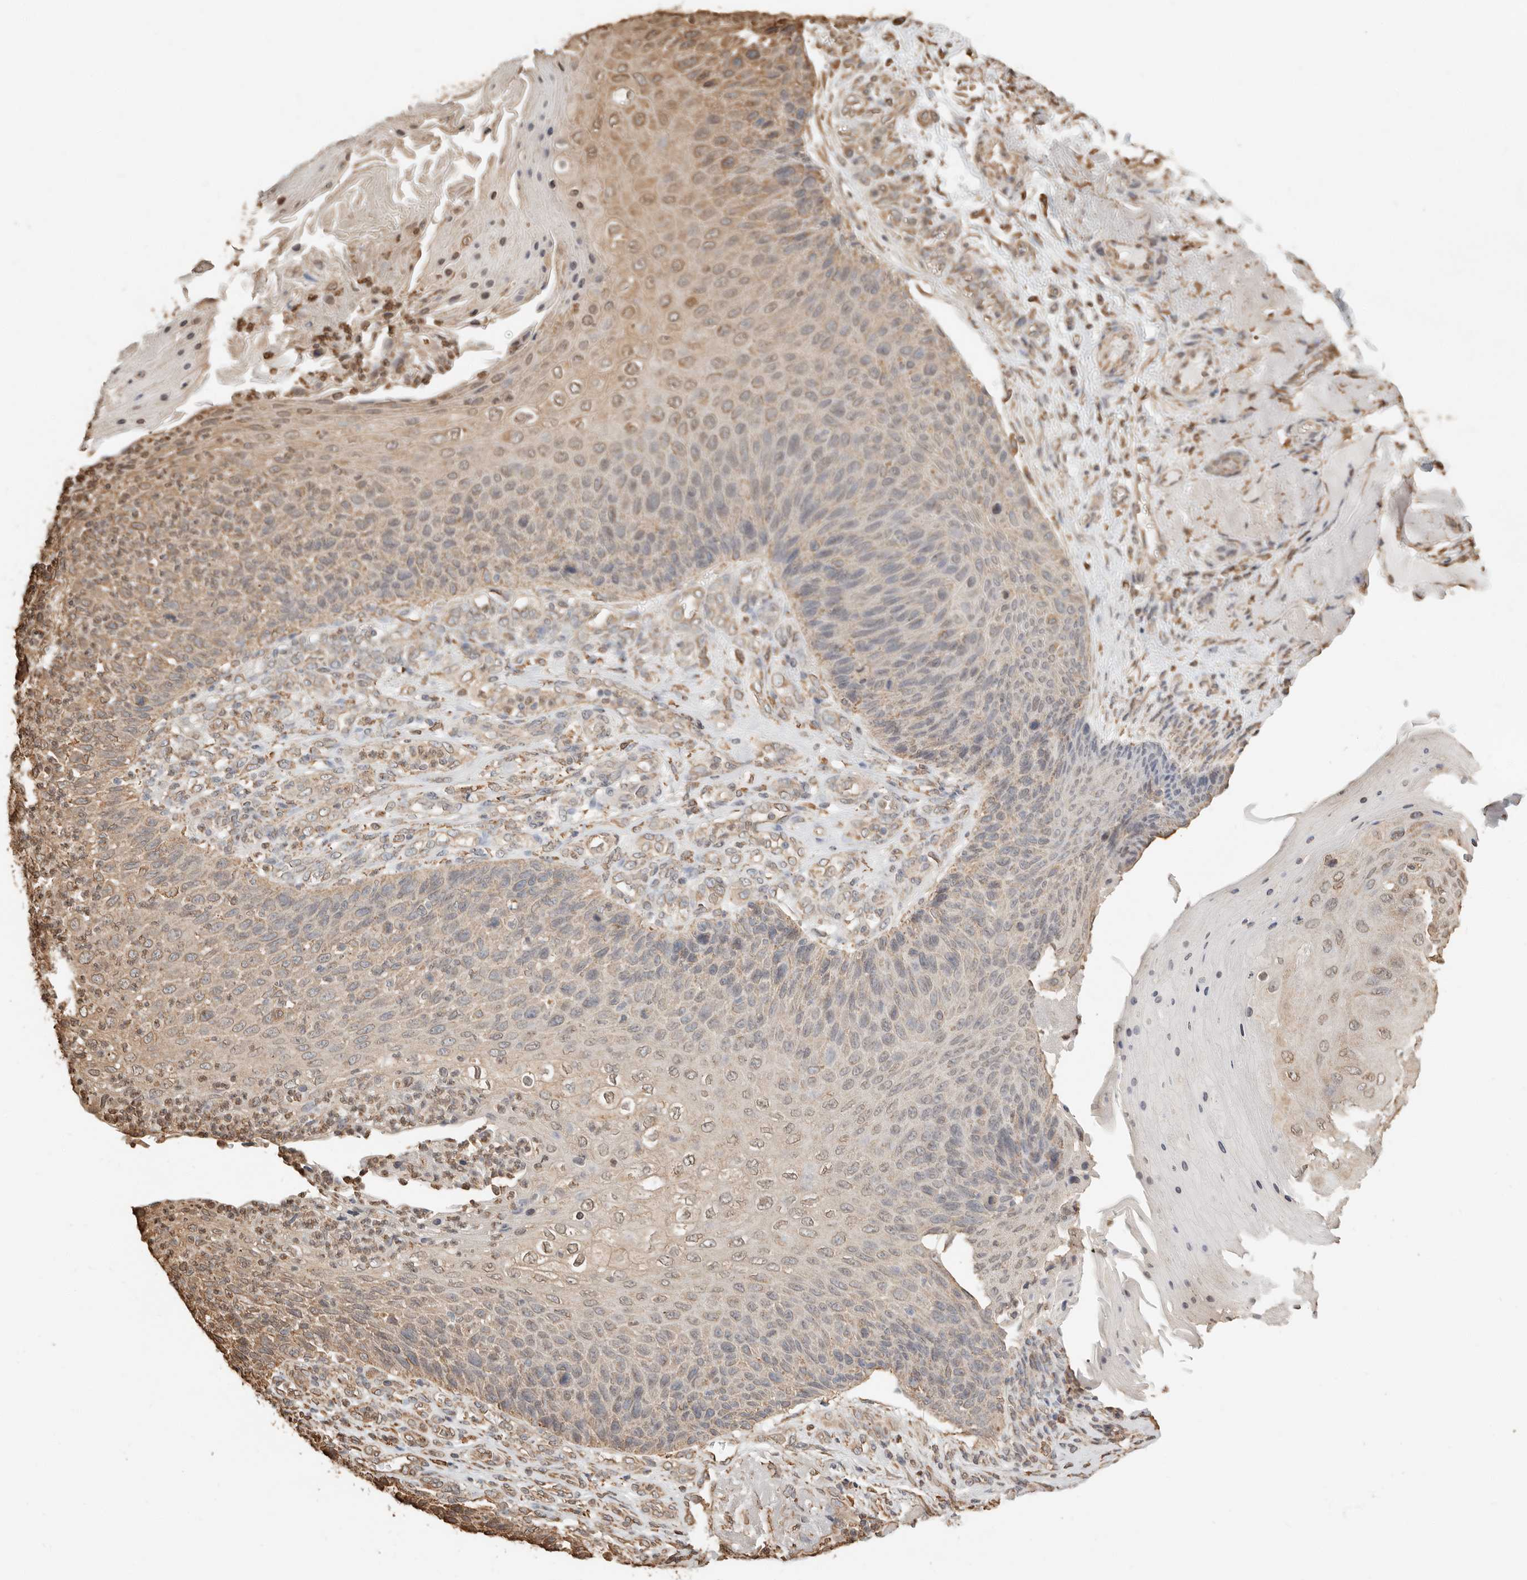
{"staining": {"intensity": "weak", "quantity": "25%-75%", "location": "cytoplasmic/membranous"}, "tissue": "skin cancer", "cell_type": "Tumor cells", "image_type": "cancer", "snomed": [{"axis": "morphology", "description": "Squamous cell carcinoma, NOS"}, {"axis": "topography", "description": "Skin"}], "caption": "Squamous cell carcinoma (skin) stained for a protein (brown) exhibits weak cytoplasmic/membranous positive expression in approximately 25%-75% of tumor cells.", "gene": "ARHGEF10L", "patient": {"sex": "female", "age": 88}}